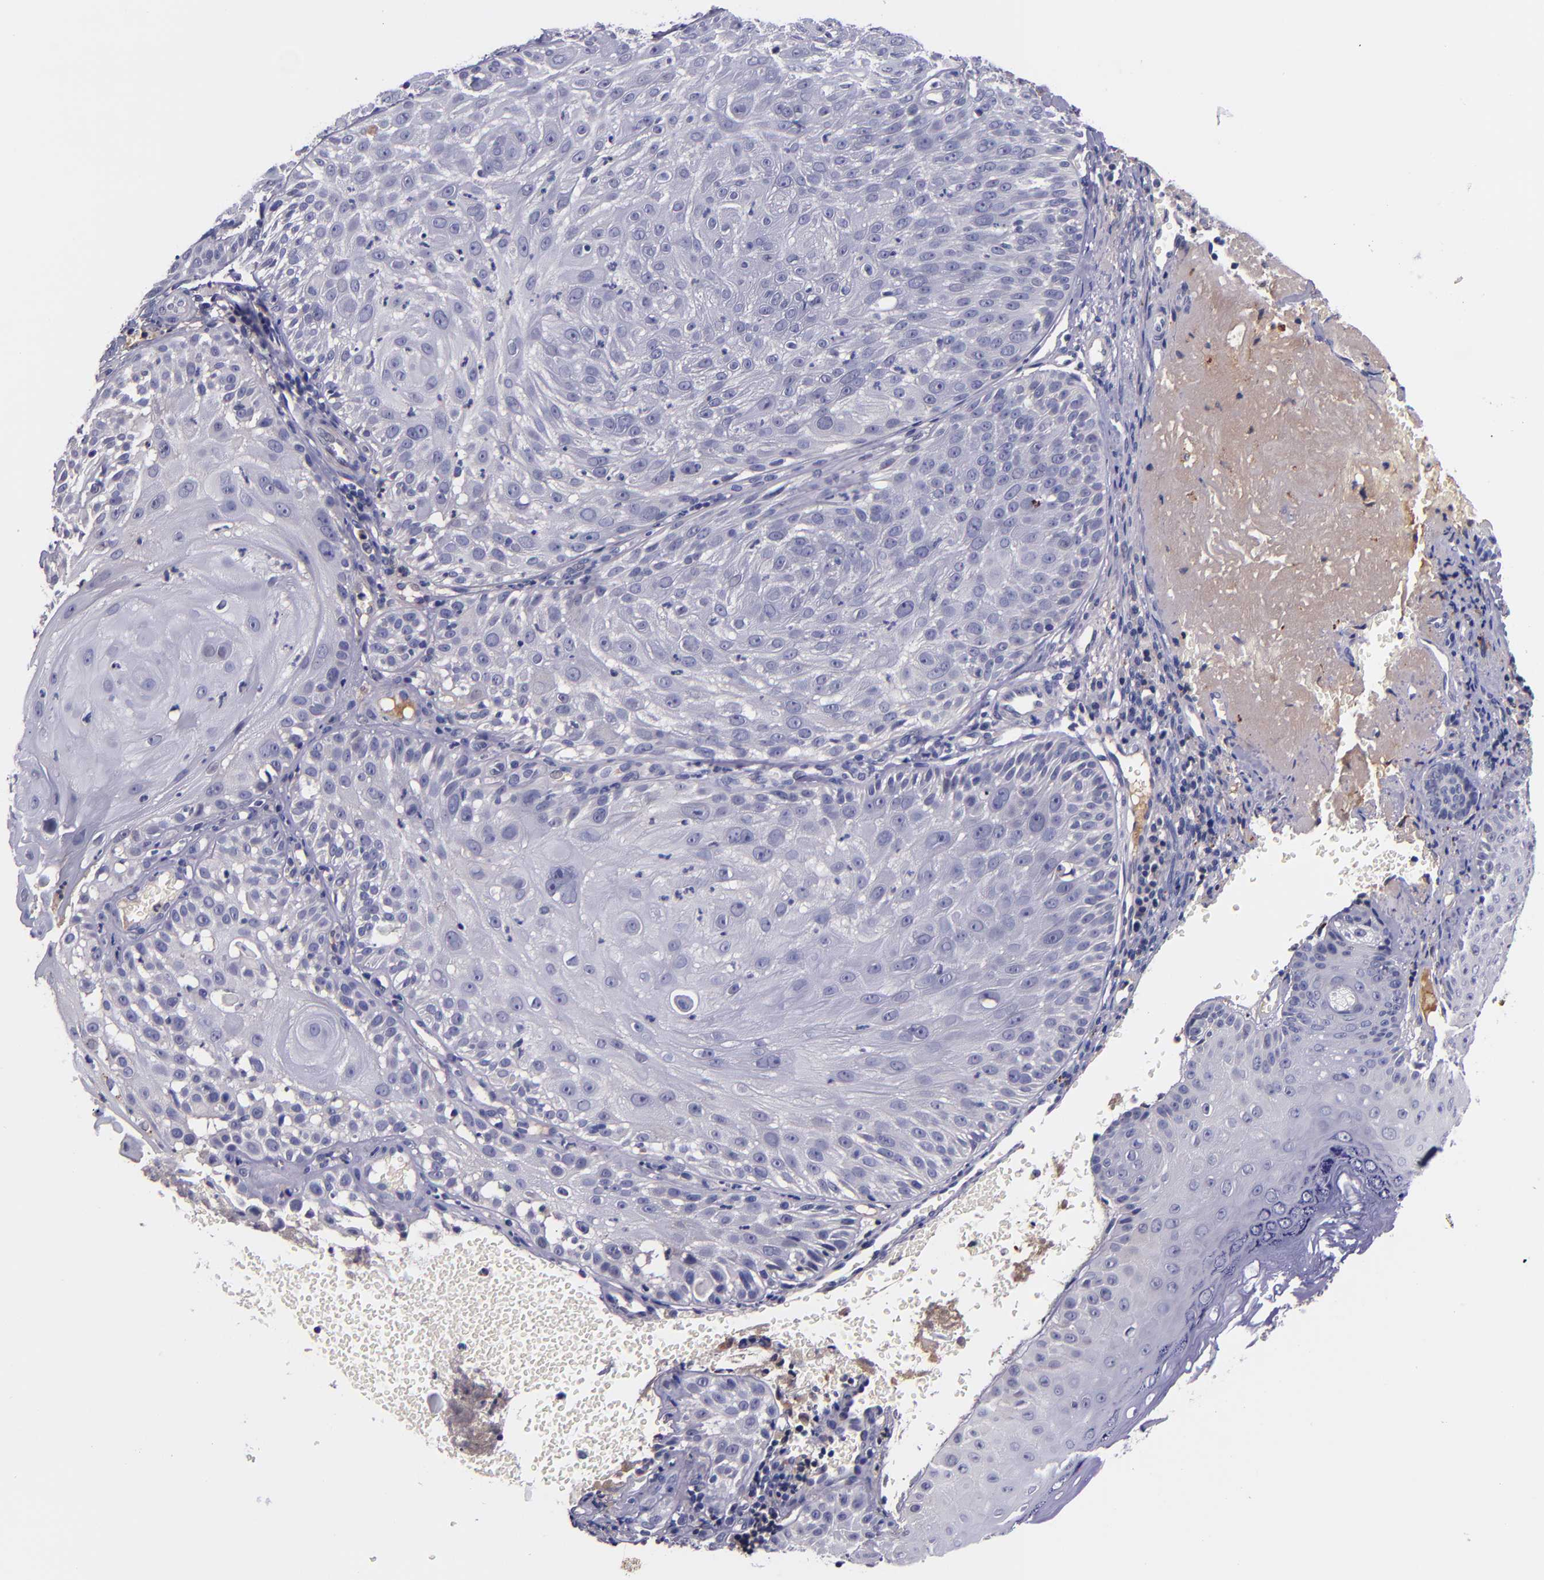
{"staining": {"intensity": "negative", "quantity": "none", "location": "none"}, "tissue": "skin cancer", "cell_type": "Tumor cells", "image_type": "cancer", "snomed": [{"axis": "morphology", "description": "Squamous cell carcinoma, NOS"}, {"axis": "topography", "description": "Skin"}], "caption": "Immunohistochemistry (IHC) of squamous cell carcinoma (skin) exhibits no expression in tumor cells.", "gene": "RBP4", "patient": {"sex": "female", "age": 89}}